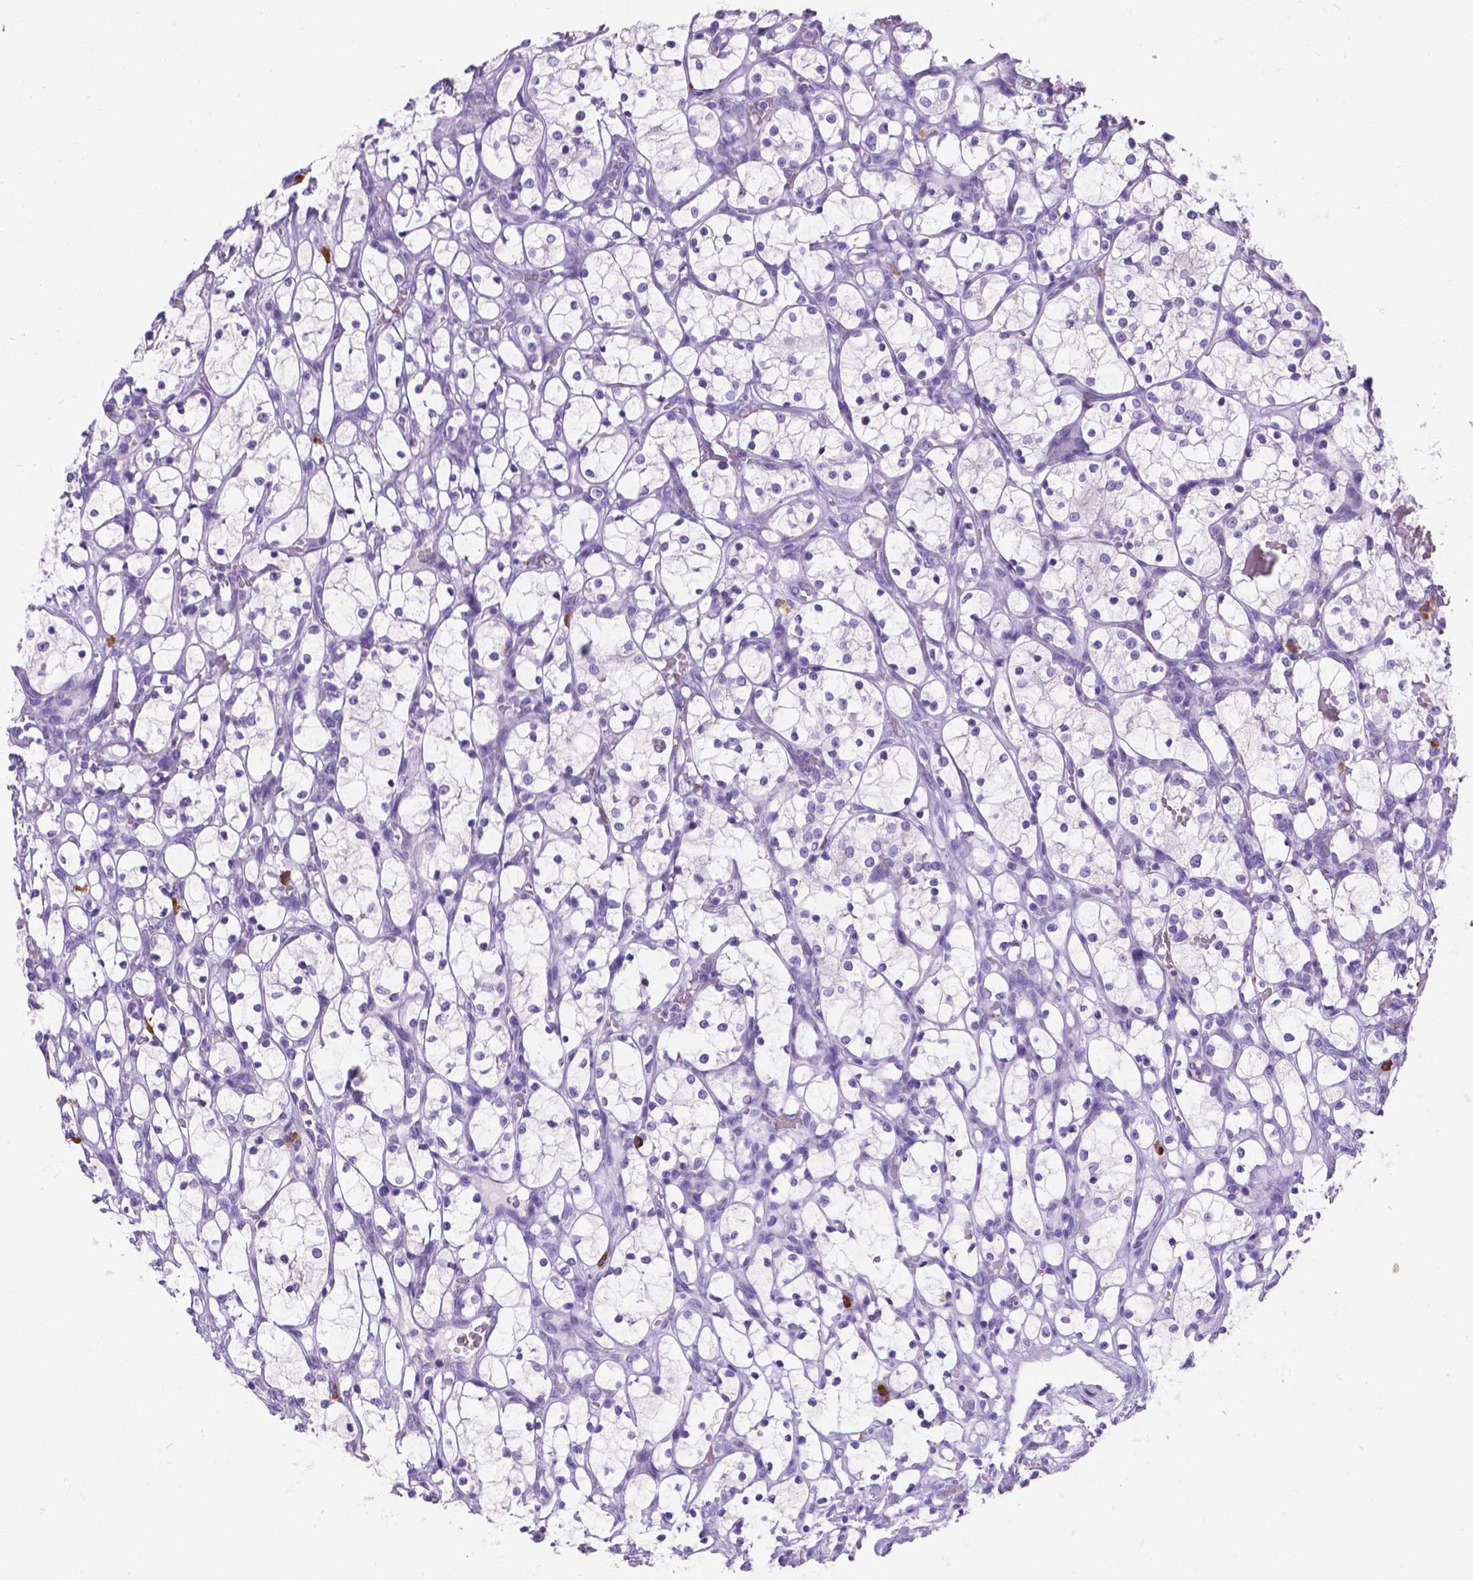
{"staining": {"intensity": "negative", "quantity": "none", "location": "none"}, "tissue": "renal cancer", "cell_type": "Tumor cells", "image_type": "cancer", "snomed": [{"axis": "morphology", "description": "Adenocarcinoma, NOS"}, {"axis": "topography", "description": "Kidney"}], "caption": "A high-resolution histopathology image shows immunohistochemistry staining of renal cancer (adenocarcinoma), which exhibits no significant positivity in tumor cells. (DAB (3,3'-diaminobenzidine) immunohistochemistry (IHC) with hematoxylin counter stain).", "gene": "GNRHR", "patient": {"sex": "female", "age": 69}}